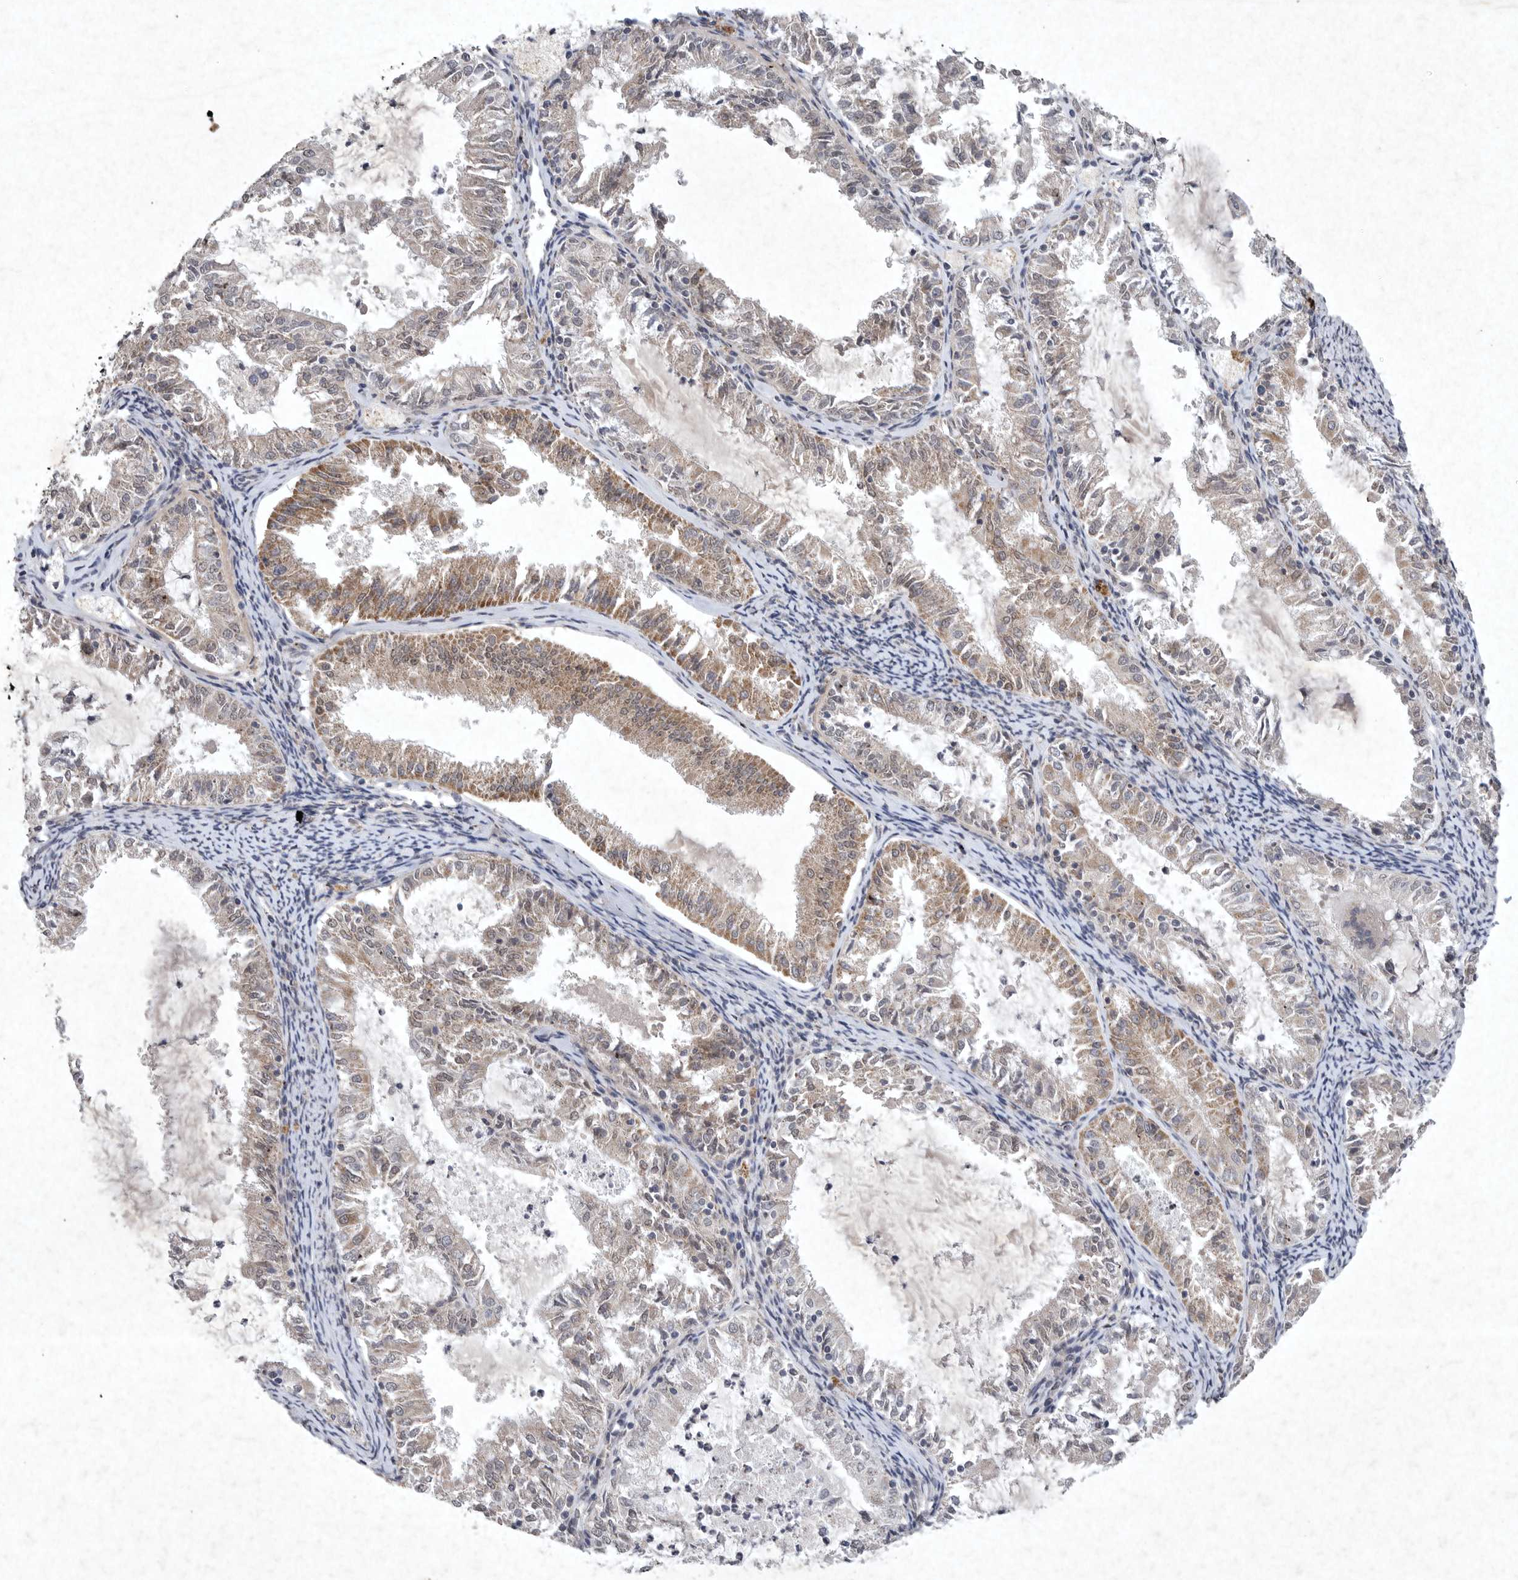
{"staining": {"intensity": "moderate", "quantity": "25%-75%", "location": "cytoplasmic/membranous"}, "tissue": "endometrial cancer", "cell_type": "Tumor cells", "image_type": "cancer", "snomed": [{"axis": "morphology", "description": "Adenocarcinoma, NOS"}, {"axis": "topography", "description": "Endometrium"}], "caption": "A brown stain highlights moderate cytoplasmic/membranous positivity of a protein in endometrial adenocarcinoma tumor cells.", "gene": "DDR1", "patient": {"sex": "female", "age": 57}}